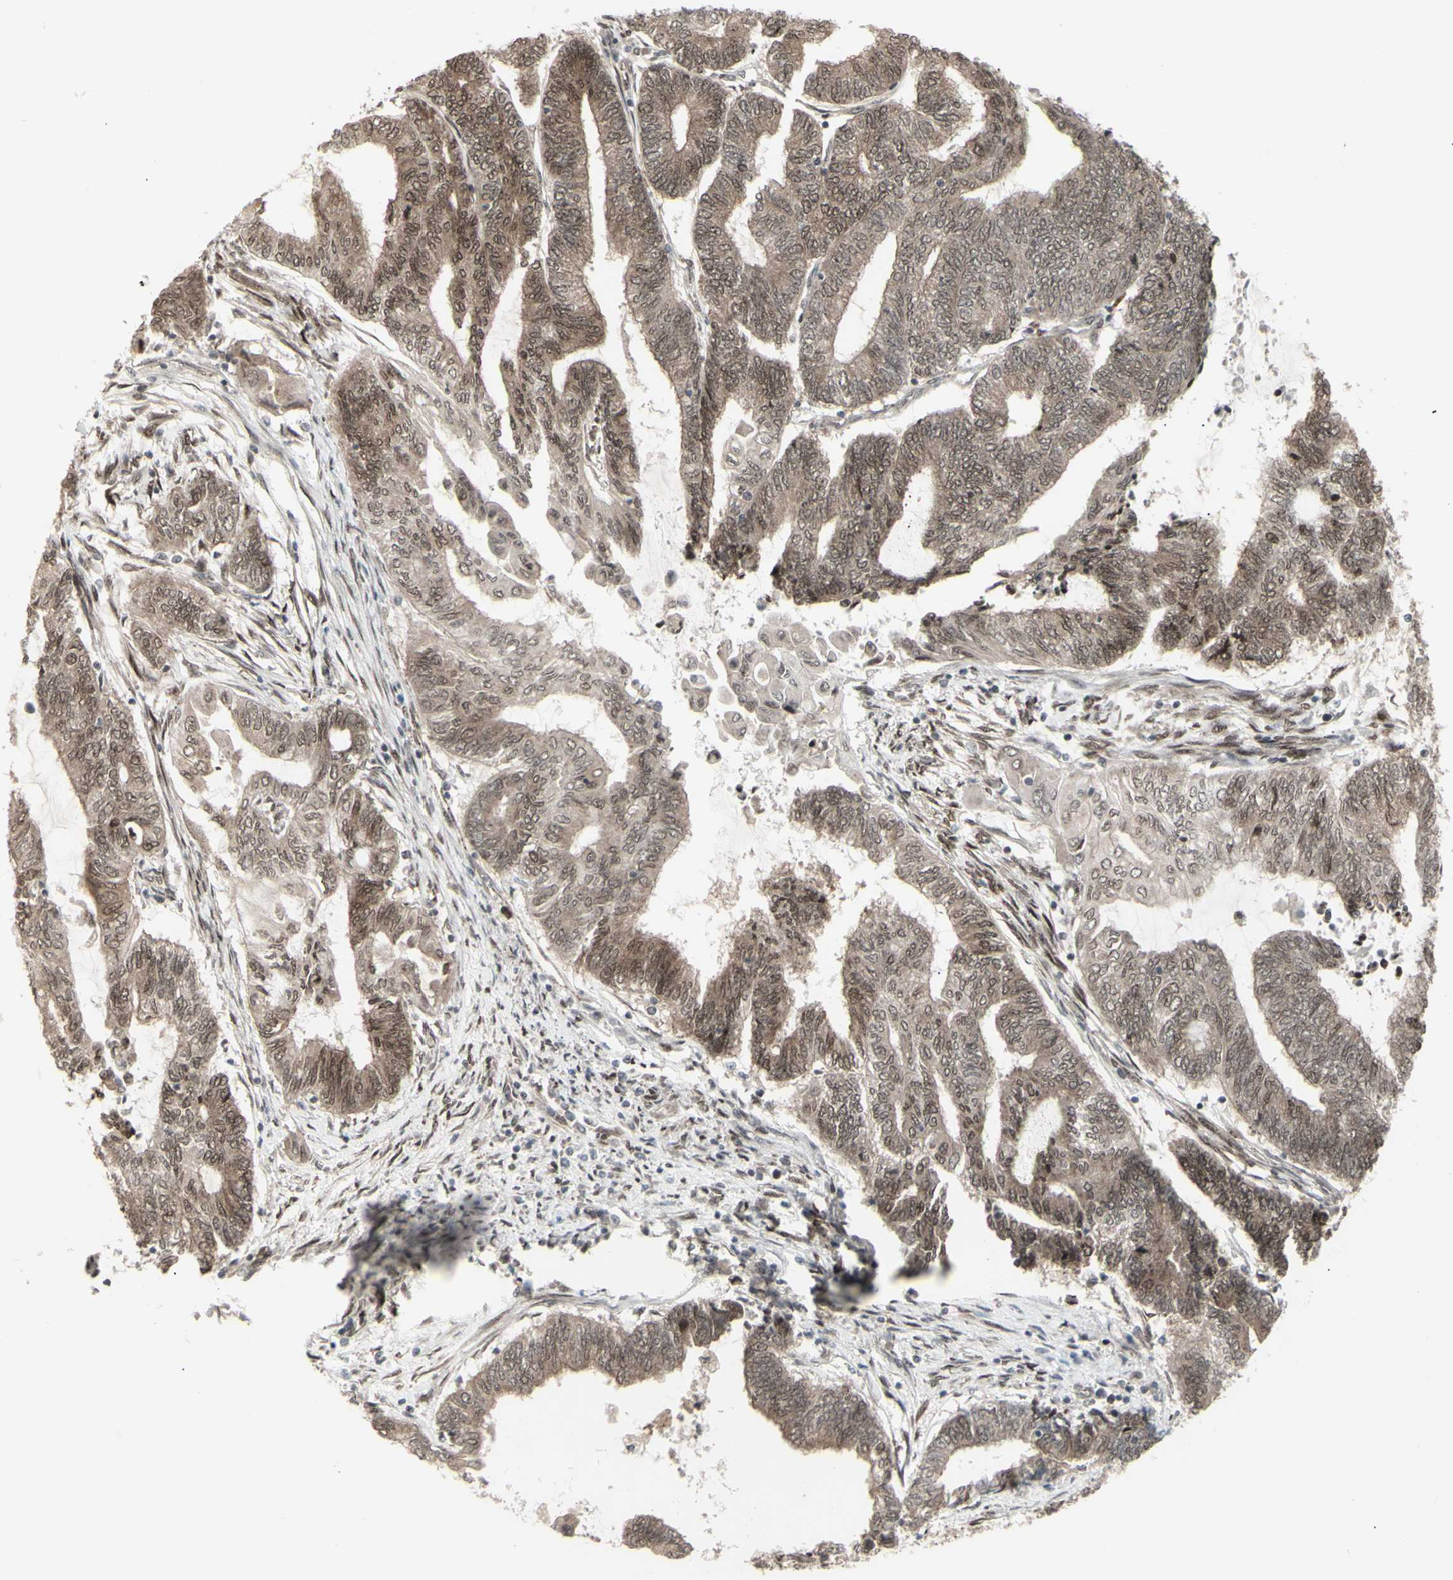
{"staining": {"intensity": "moderate", "quantity": ">75%", "location": "cytoplasmic/membranous,nuclear"}, "tissue": "endometrial cancer", "cell_type": "Tumor cells", "image_type": "cancer", "snomed": [{"axis": "morphology", "description": "Adenocarcinoma, NOS"}, {"axis": "topography", "description": "Uterus"}, {"axis": "topography", "description": "Endometrium"}], "caption": "Endometrial cancer was stained to show a protein in brown. There is medium levels of moderate cytoplasmic/membranous and nuclear positivity in approximately >75% of tumor cells. The staining is performed using DAB brown chromogen to label protein expression. The nuclei are counter-stained blue using hematoxylin.", "gene": "CBX1", "patient": {"sex": "female", "age": 70}}